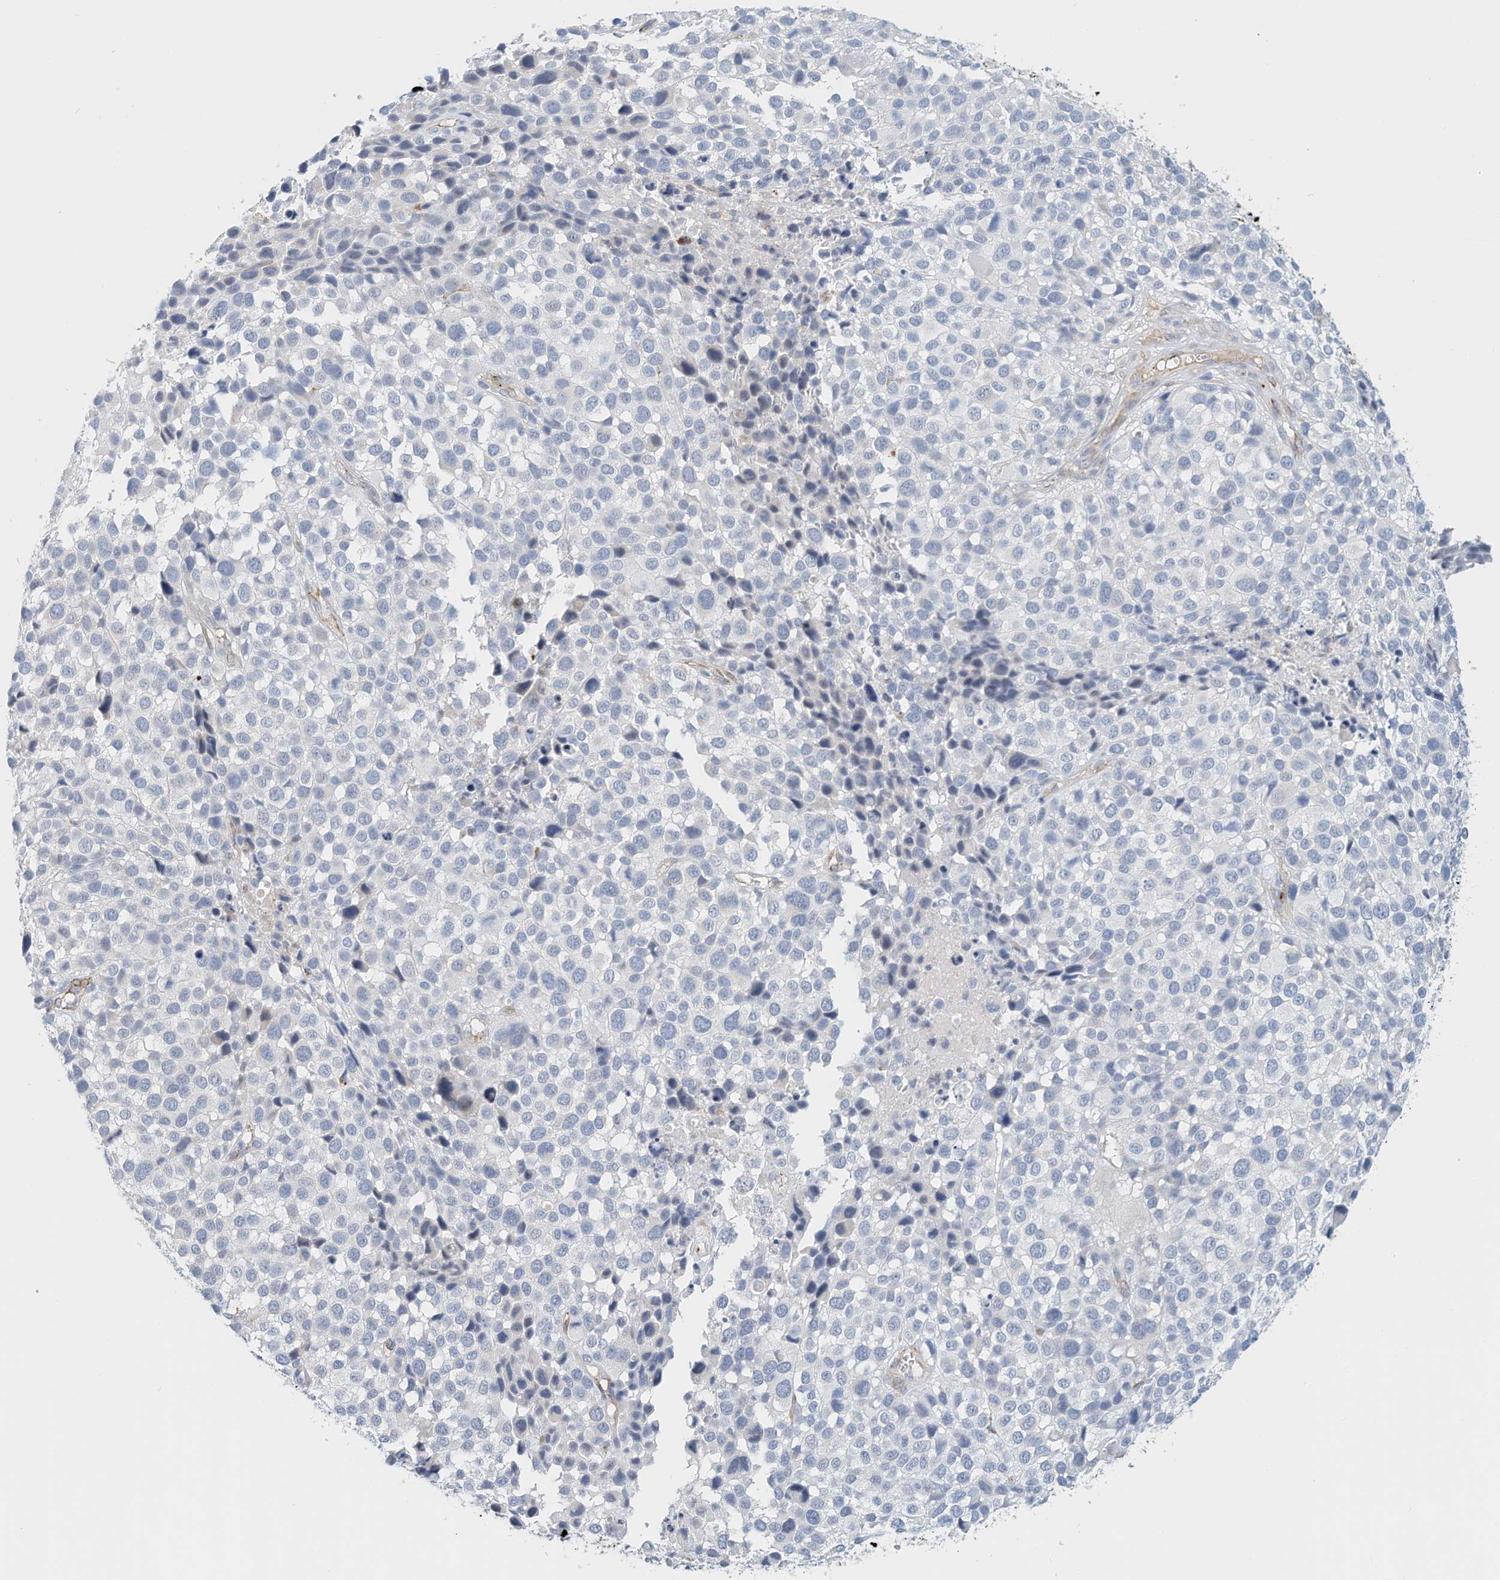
{"staining": {"intensity": "negative", "quantity": "none", "location": "none"}, "tissue": "melanoma", "cell_type": "Tumor cells", "image_type": "cancer", "snomed": [{"axis": "morphology", "description": "Malignant melanoma, NOS"}, {"axis": "topography", "description": "Skin of trunk"}], "caption": "Tumor cells show no significant positivity in melanoma. Brightfield microscopy of IHC stained with DAB (brown) and hematoxylin (blue), captured at high magnification.", "gene": "ARHGAP28", "patient": {"sex": "male", "age": 71}}